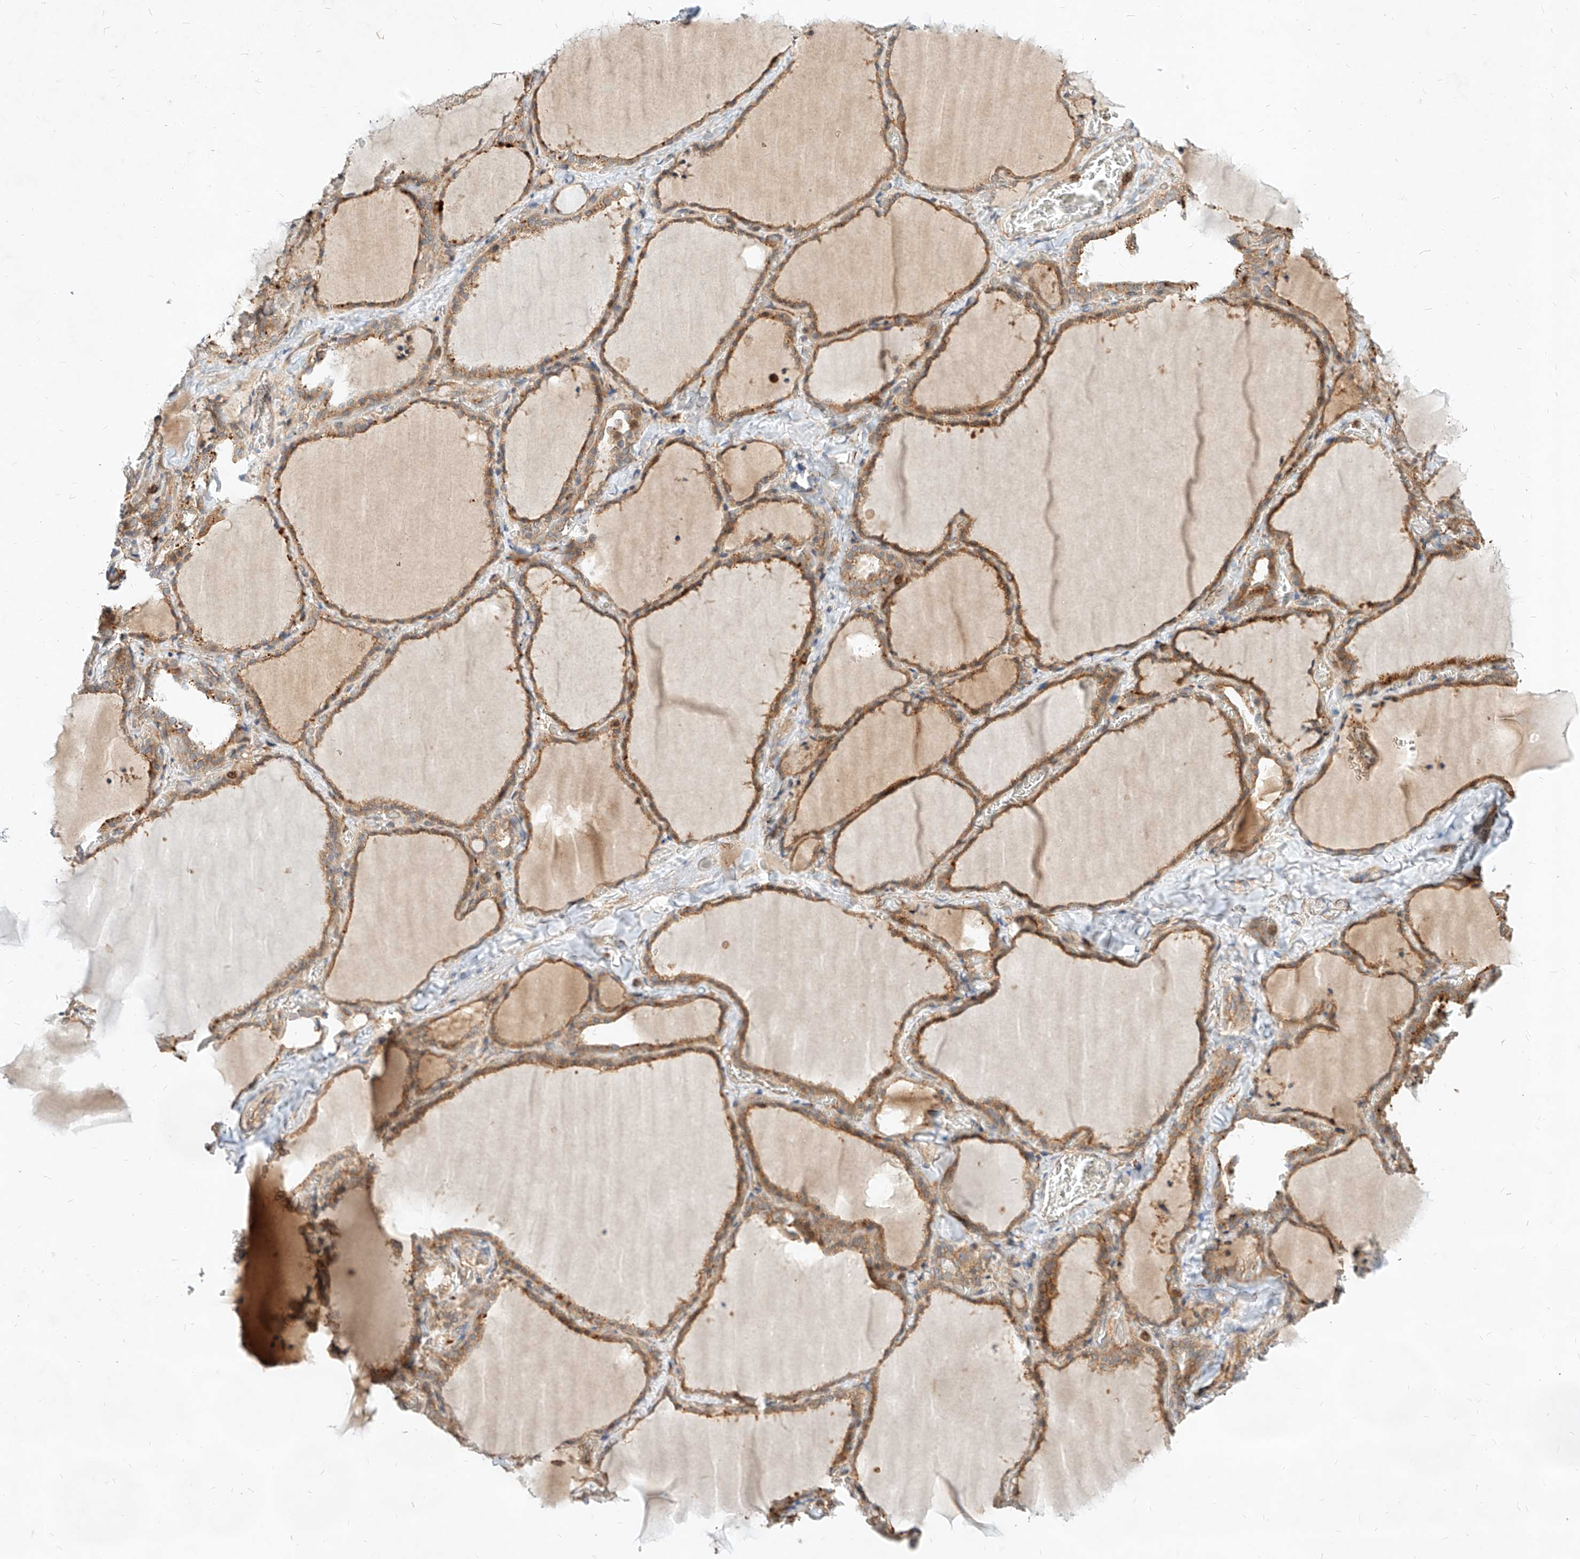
{"staining": {"intensity": "moderate", "quantity": ">75%", "location": "cytoplasmic/membranous"}, "tissue": "thyroid gland", "cell_type": "Glandular cells", "image_type": "normal", "snomed": [{"axis": "morphology", "description": "Normal tissue, NOS"}, {"axis": "topography", "description": "Thyroid gland"}], "caption": "Protein staining by IHC displays moderate cytoplasmic/membranous staining in approximately >75% of glandular cells in normal thyroid gland.", "gene": "NFAM1", "patient": {"sex": "female", "age": 22}}